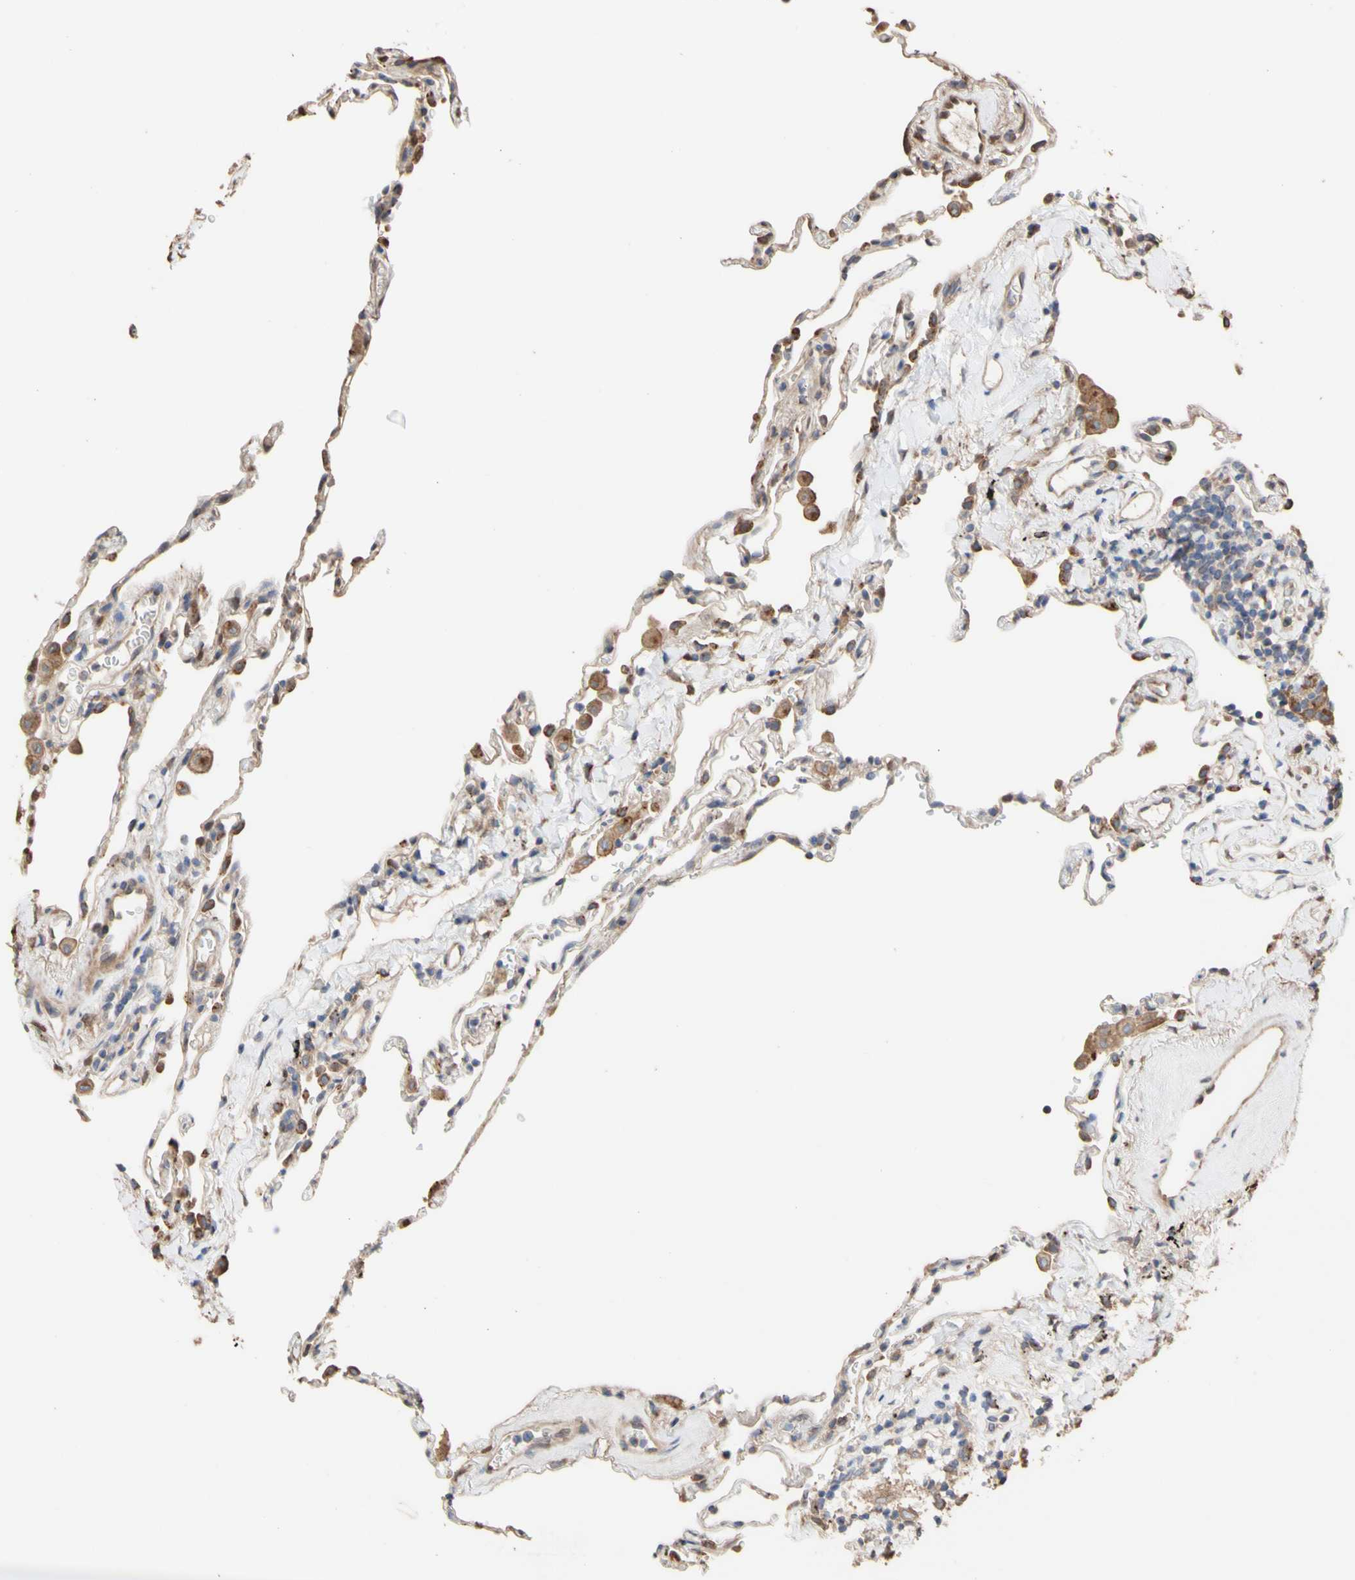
{"staining": {"intensity": "weak", "quantity": "25%-75%", "location": "cytoplasmic/membranous"}, "tissue": "lung", "cell_type": "Alveolar cells", "image_type": "normal", "snomed": [{"axis": "morphology", "description": "Normal tissue, NOS"}, {"axis": "topography", "description": "Lung"}], "caption": "Lung stained for a protein demonstrates weak cytoplasmic/membranous positivity in alveolar cells. (brown staining indicates protein expression, while blue staining denotes nuclei).", "gene": "NECTIN3", "patient": {"sex": "male", "age": 59}}